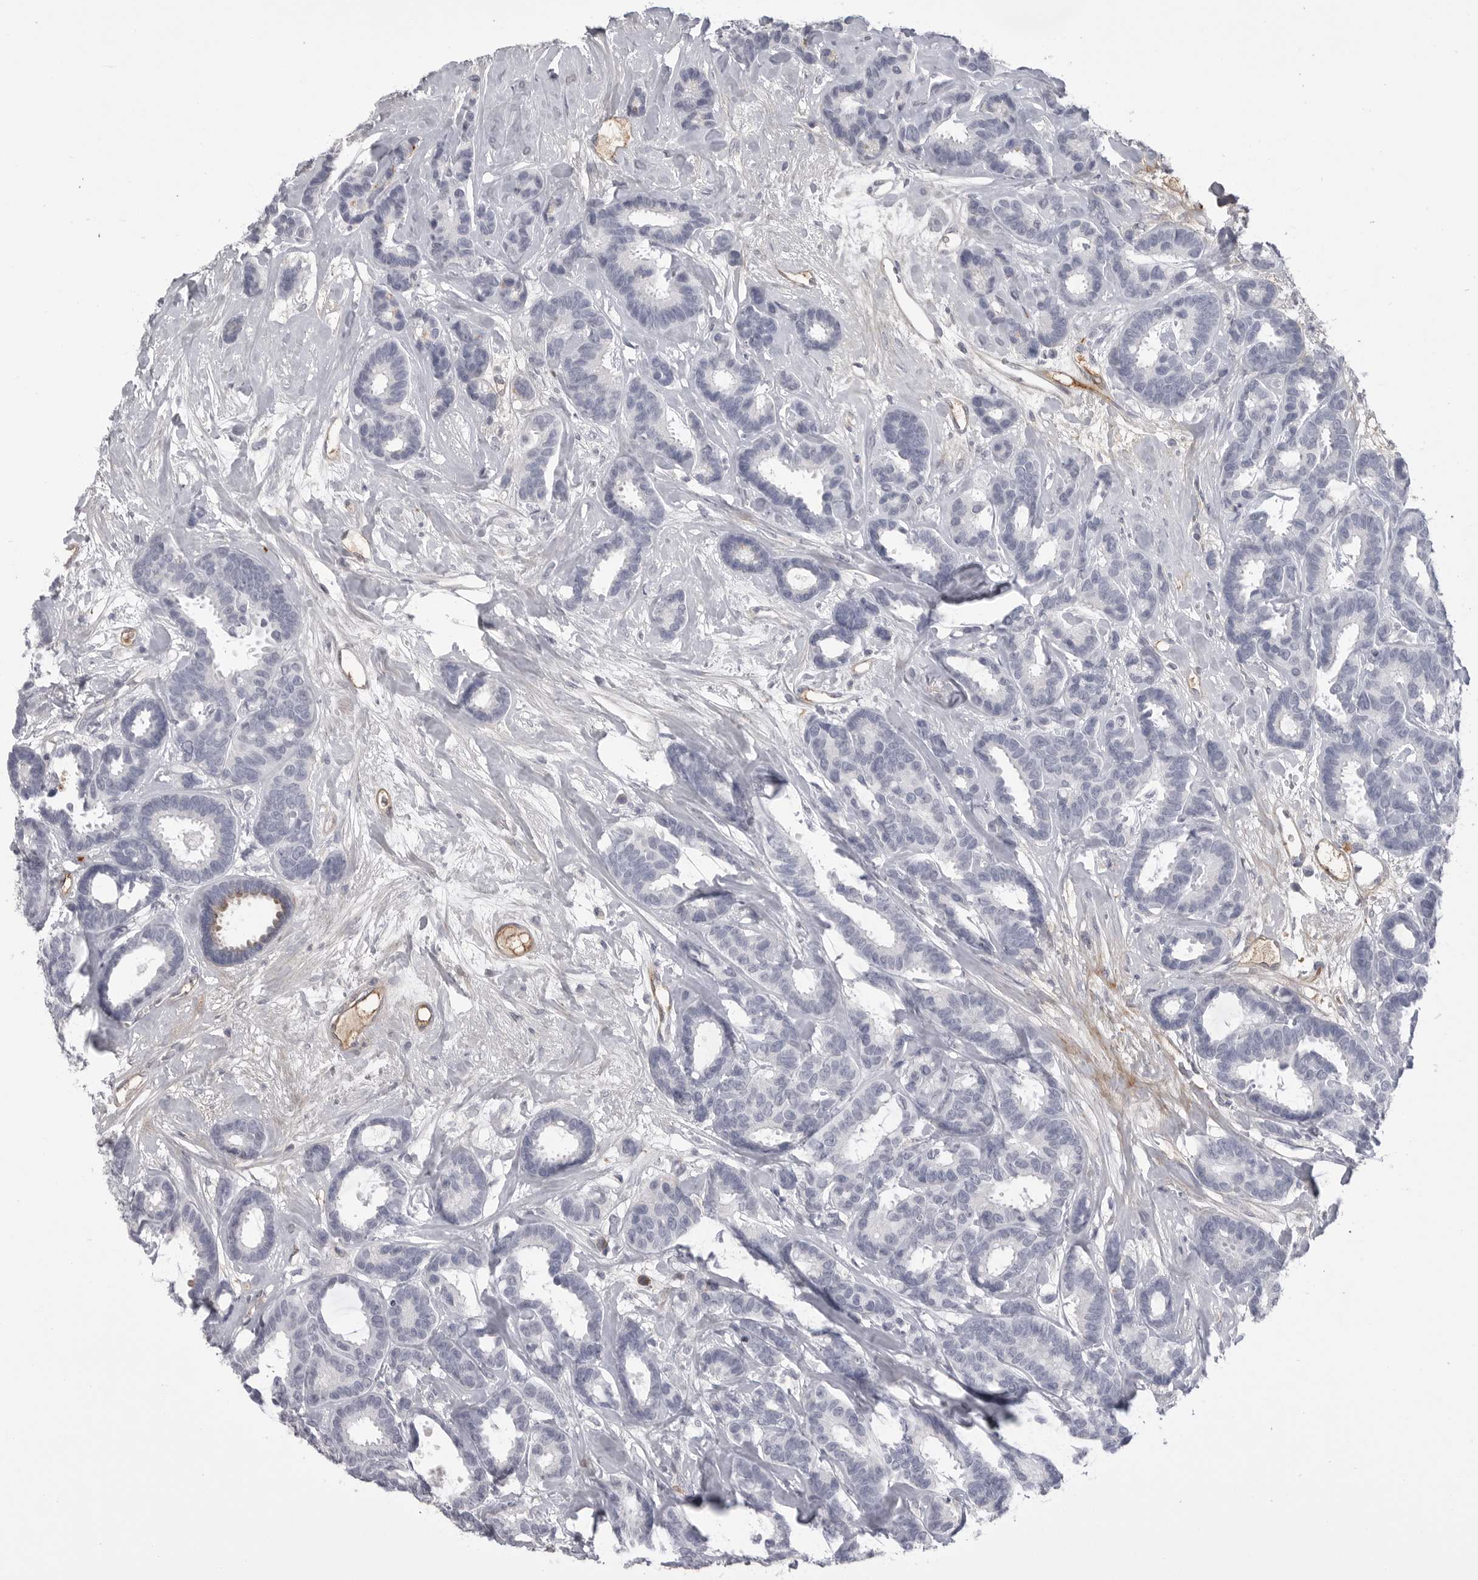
{"staining": {"intensity": "negative", "quantity": "none", "location": "none"}, "tissue": "breast cancer", "cell_type": "Tumor cells", "image_type": "cancer", "snomed": [{"axis": "morphology", "description": "Duct carcinoma"}, {"axis": "topography", "description": "Breast"}], "caption": "Tumor cells show no significant protein expression in breast intraductal carcinoma.", "gene": "SERPING1", "patient": {"sex": "female", "age": 87}}